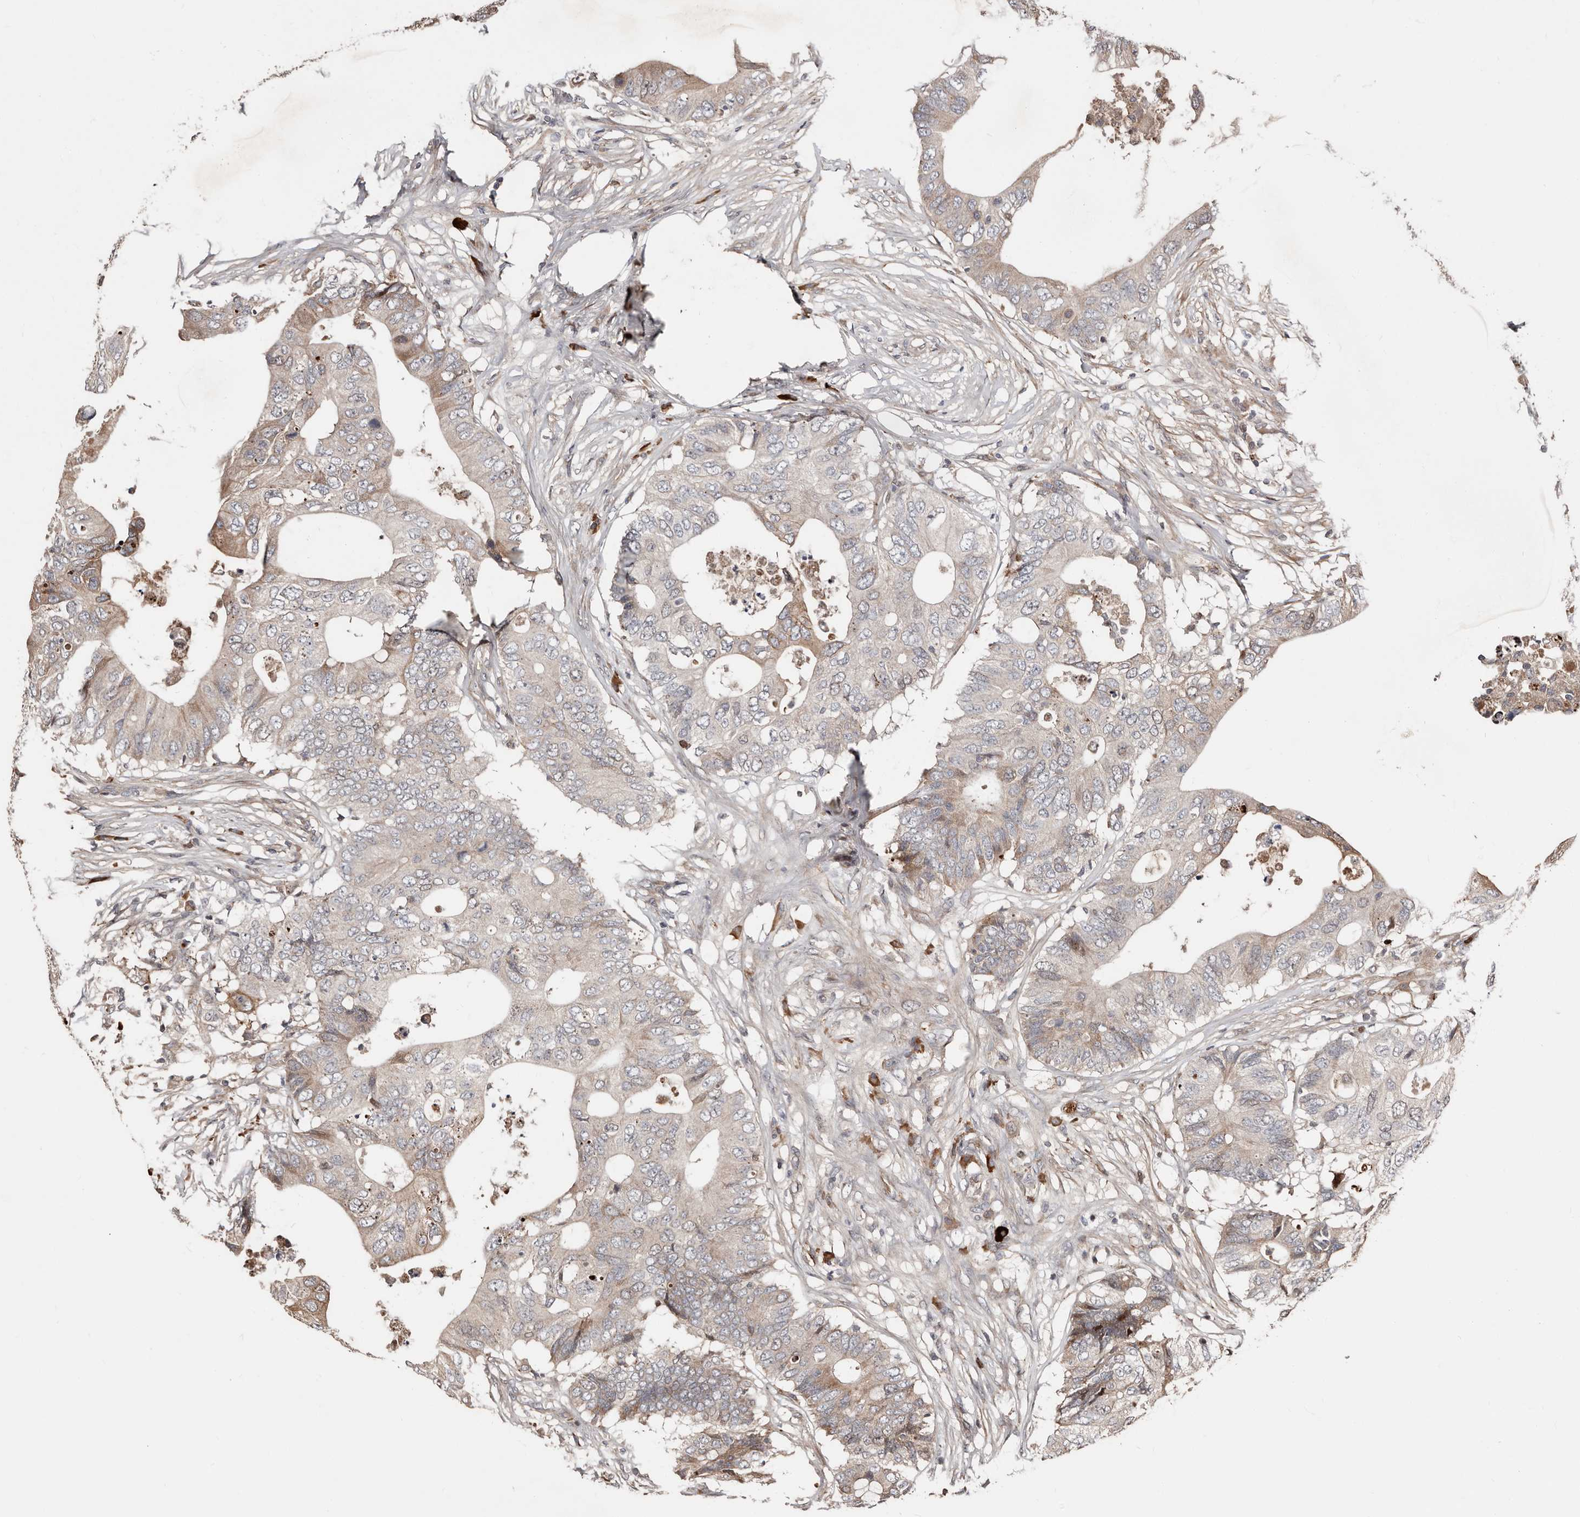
{"staining": {"intensity": "weak", "quantity": "25%-75%", "location": "cytoplasmic/membranous"}, "tissue": "colorectal cancer", "cell_type": "Tumor cells", "image_type": "cancer", "snomed": [{"axis": "morphology", "description": "Adenocarcinoma, NOS"}, {"axis": "topography", "description": "Colon"}], "caption": "Human colorectal adenocarcinoma stained for a protein (brown) exhibits weak cytoplasmic/membranous positive staining in about 25%-75% of tumor cells.", "gene": "SMYD4", "patient": {"sex": "male", "age": 71}}